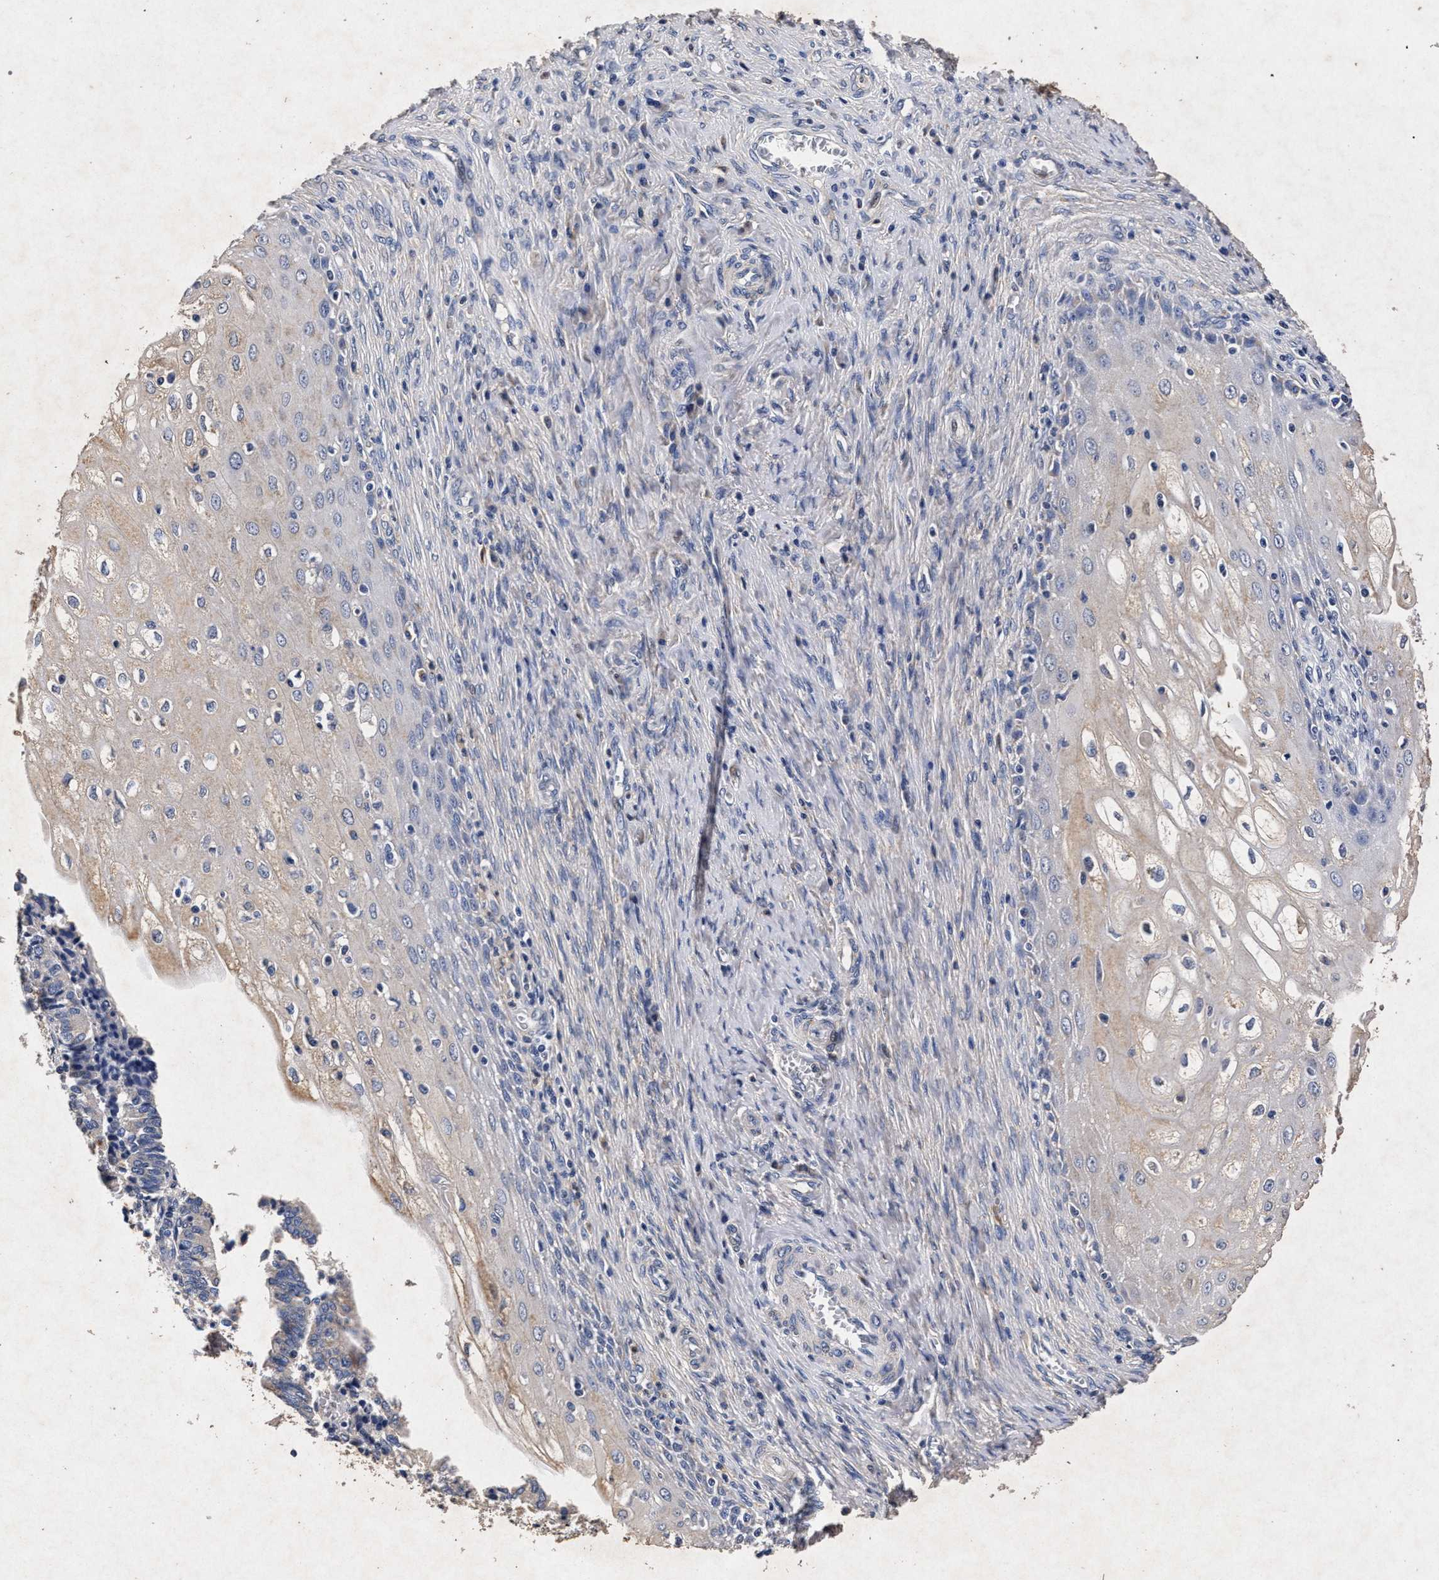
{"staining": {"intensity": "negative", "quantity": "none", "location": "none"}, "tissue": "cervical cancer", "cell_type": "Tumor cells", "image_type": "cancer", "snomed": [{"axis": "morphology", "description": "Adenocarcinoma, NOS"}, {"axis": "topography", "description": "Cervix"}], "caption": "The immunohistochemistry image has no significant staining in tumor cells of cervical cancer tissue.", "gene": "ATP1A2", "patient": {"sex": "female", "age": 44}}